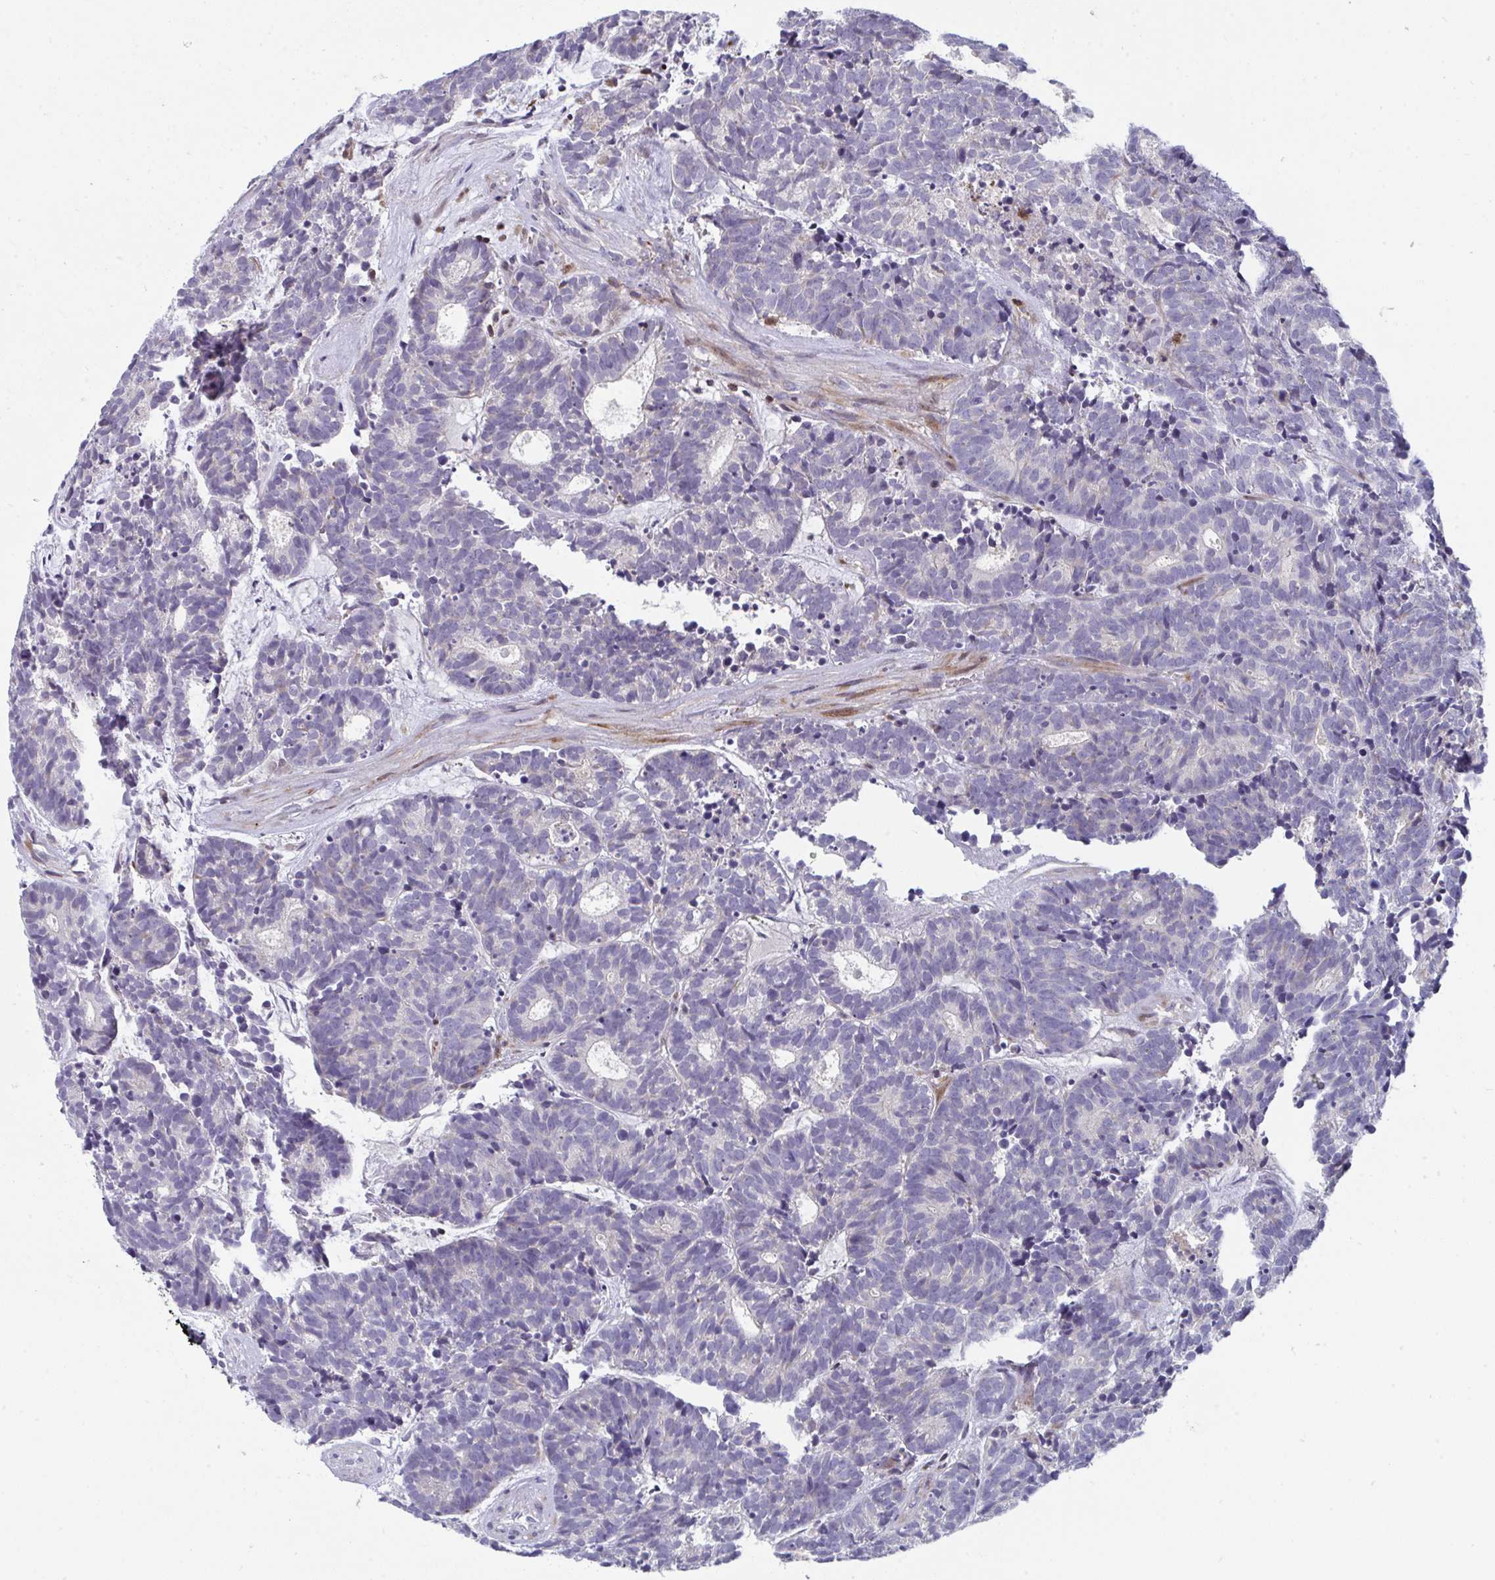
{"staining": {"intensity": "negative", "quantity": "none", "location": "none"}, "tissue": "head and neck cancer", "cell_type": "Tumor cells", "image_type": "cancer", "snomed": [{"axis": "morphology", "description": "Adenocarcinoma, NOS"}, {"axis": "topography", "description": "Head-Neck"}], "caption": "IHC micrograph of adenocarcinoma (head and neck) stained for a protein (brown), which displays no expression in tumor cells.", "gene": "AOC2", "patient": {"sex": "female", "age": 81}}